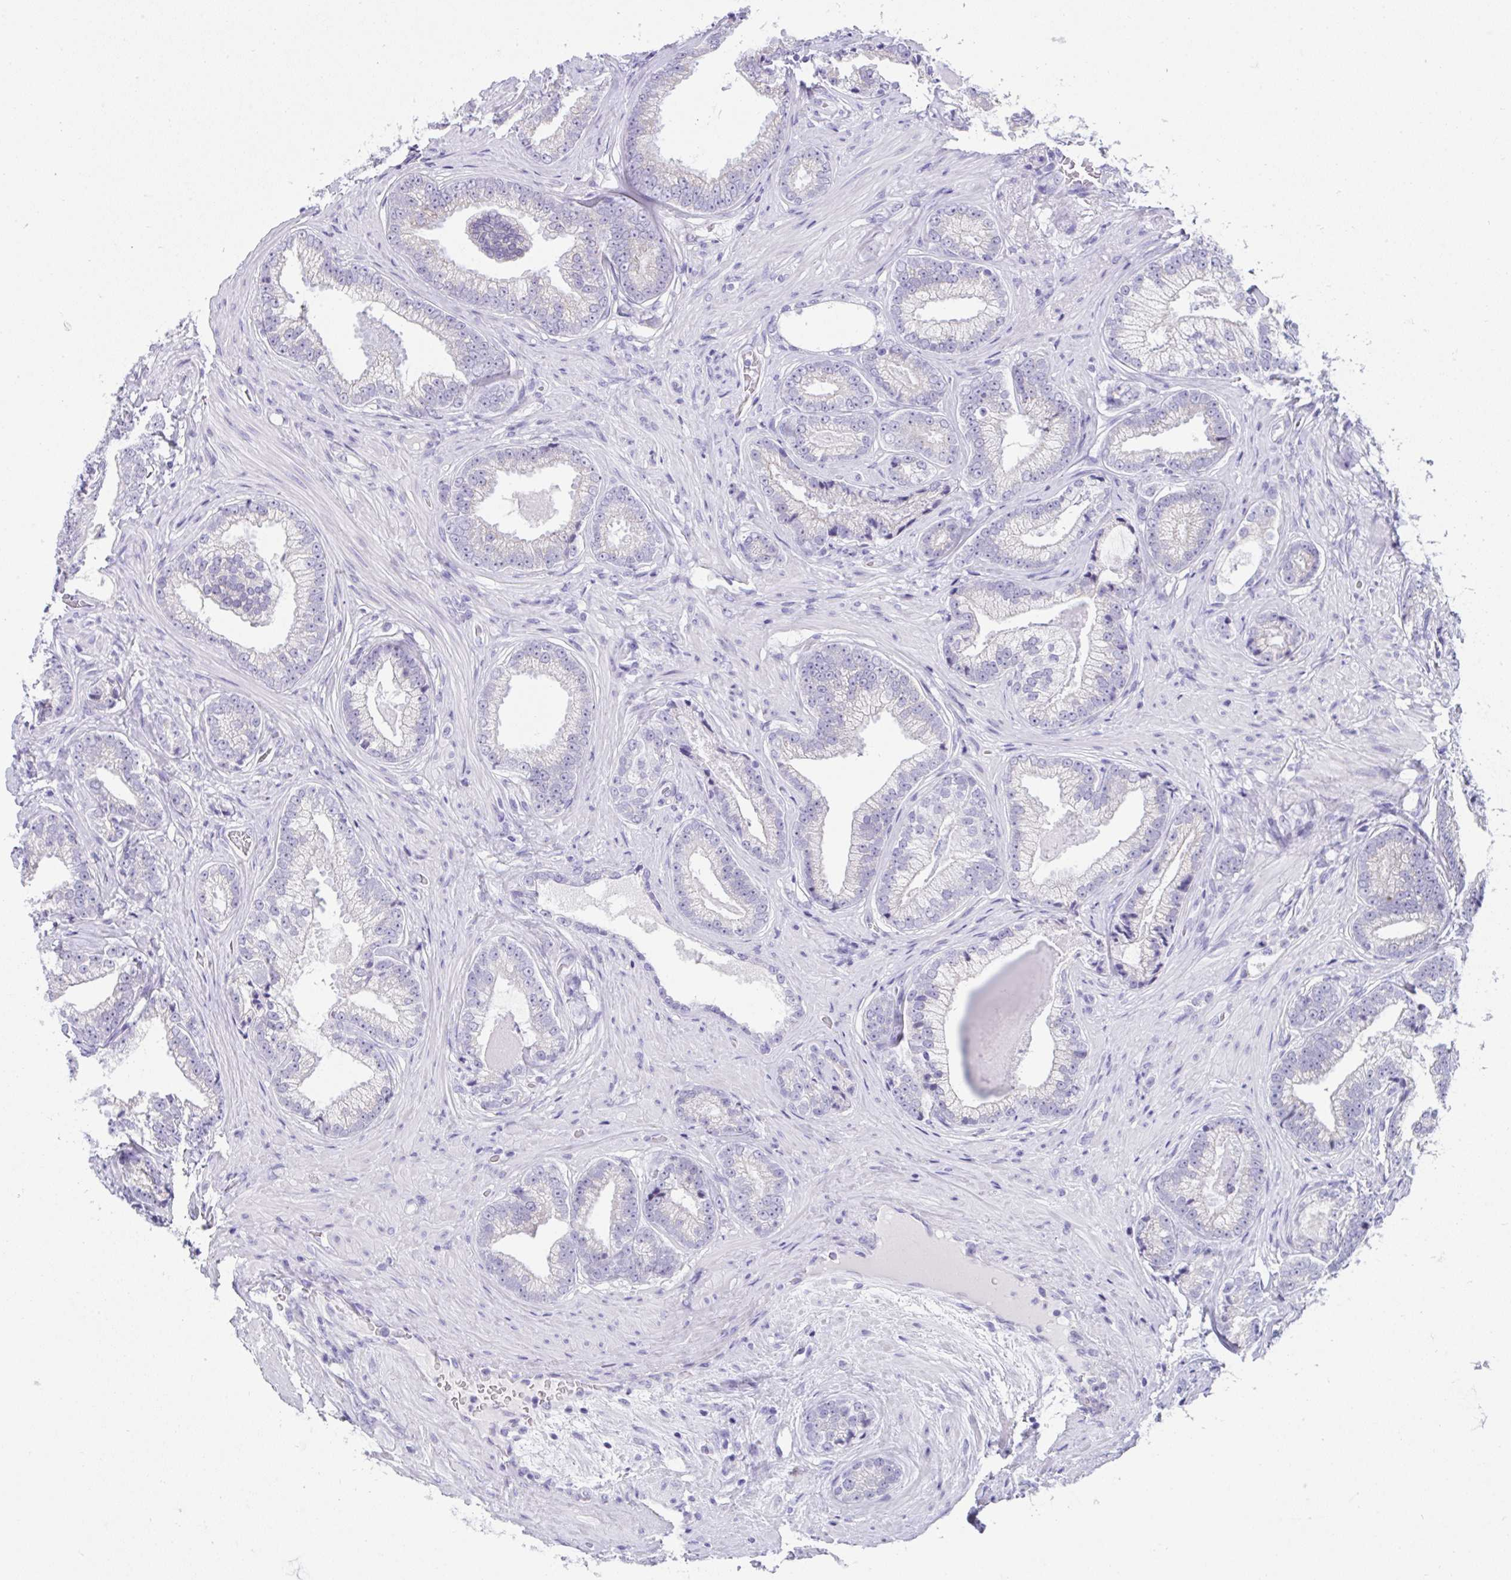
{"staining": {"intensity": "negative", "quantity": "none", "location": "none"}, "tissue": "prostate cancer", "cell_type": "Tumor cells", "image_type": "cancer", "snomed": [{"axis": "morphology", "description": "Adenocarcinoma, Low grade"}, {"axis": "topography", "description": "Prostate"}], "caption": "Immunohistochemistry photomicrograph of human prostate cancer (low-grade adenocarcinoma) stained for a protein (brown), which shows no positivity in tumor cells.", "gene": "RNF183", "patient": {"sex": "male", "age": 61}}